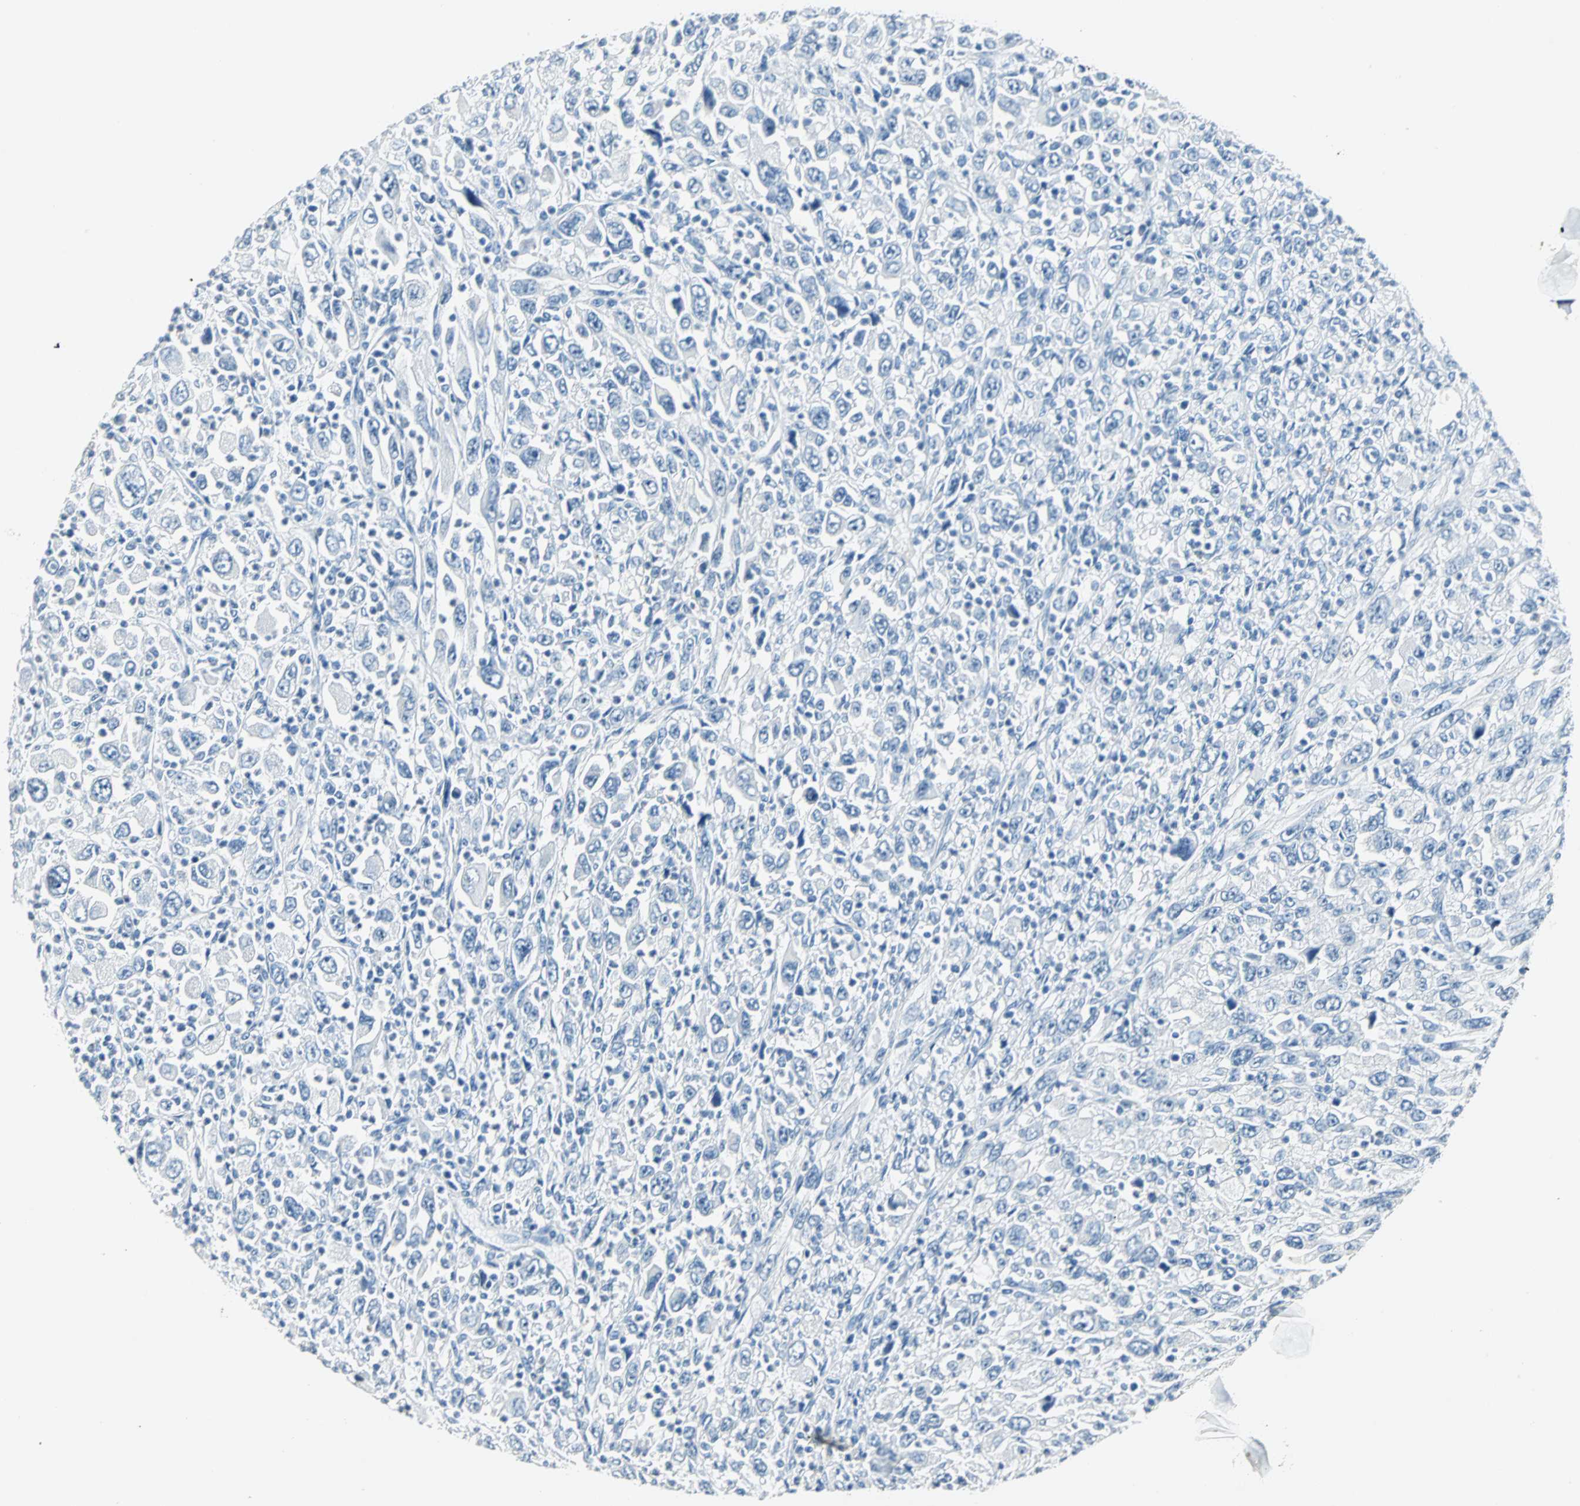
{"staining": {"intensity": "negative", "quantity": "none", "location": "none"}, "tissue": "melanoma", "cell_type": "Tumor cells", "image_type": "cancer", "snomed": [{"axis": "morphology", "description": "Malignant melanoma, Metastatic site"}, {"axis": "topography", "description": "Skin"}], "caption": "IHC of melanoma shows no expression in tumor cells.", "gene": "MUC7", "patient": {"sex": "female", "age": 56}}